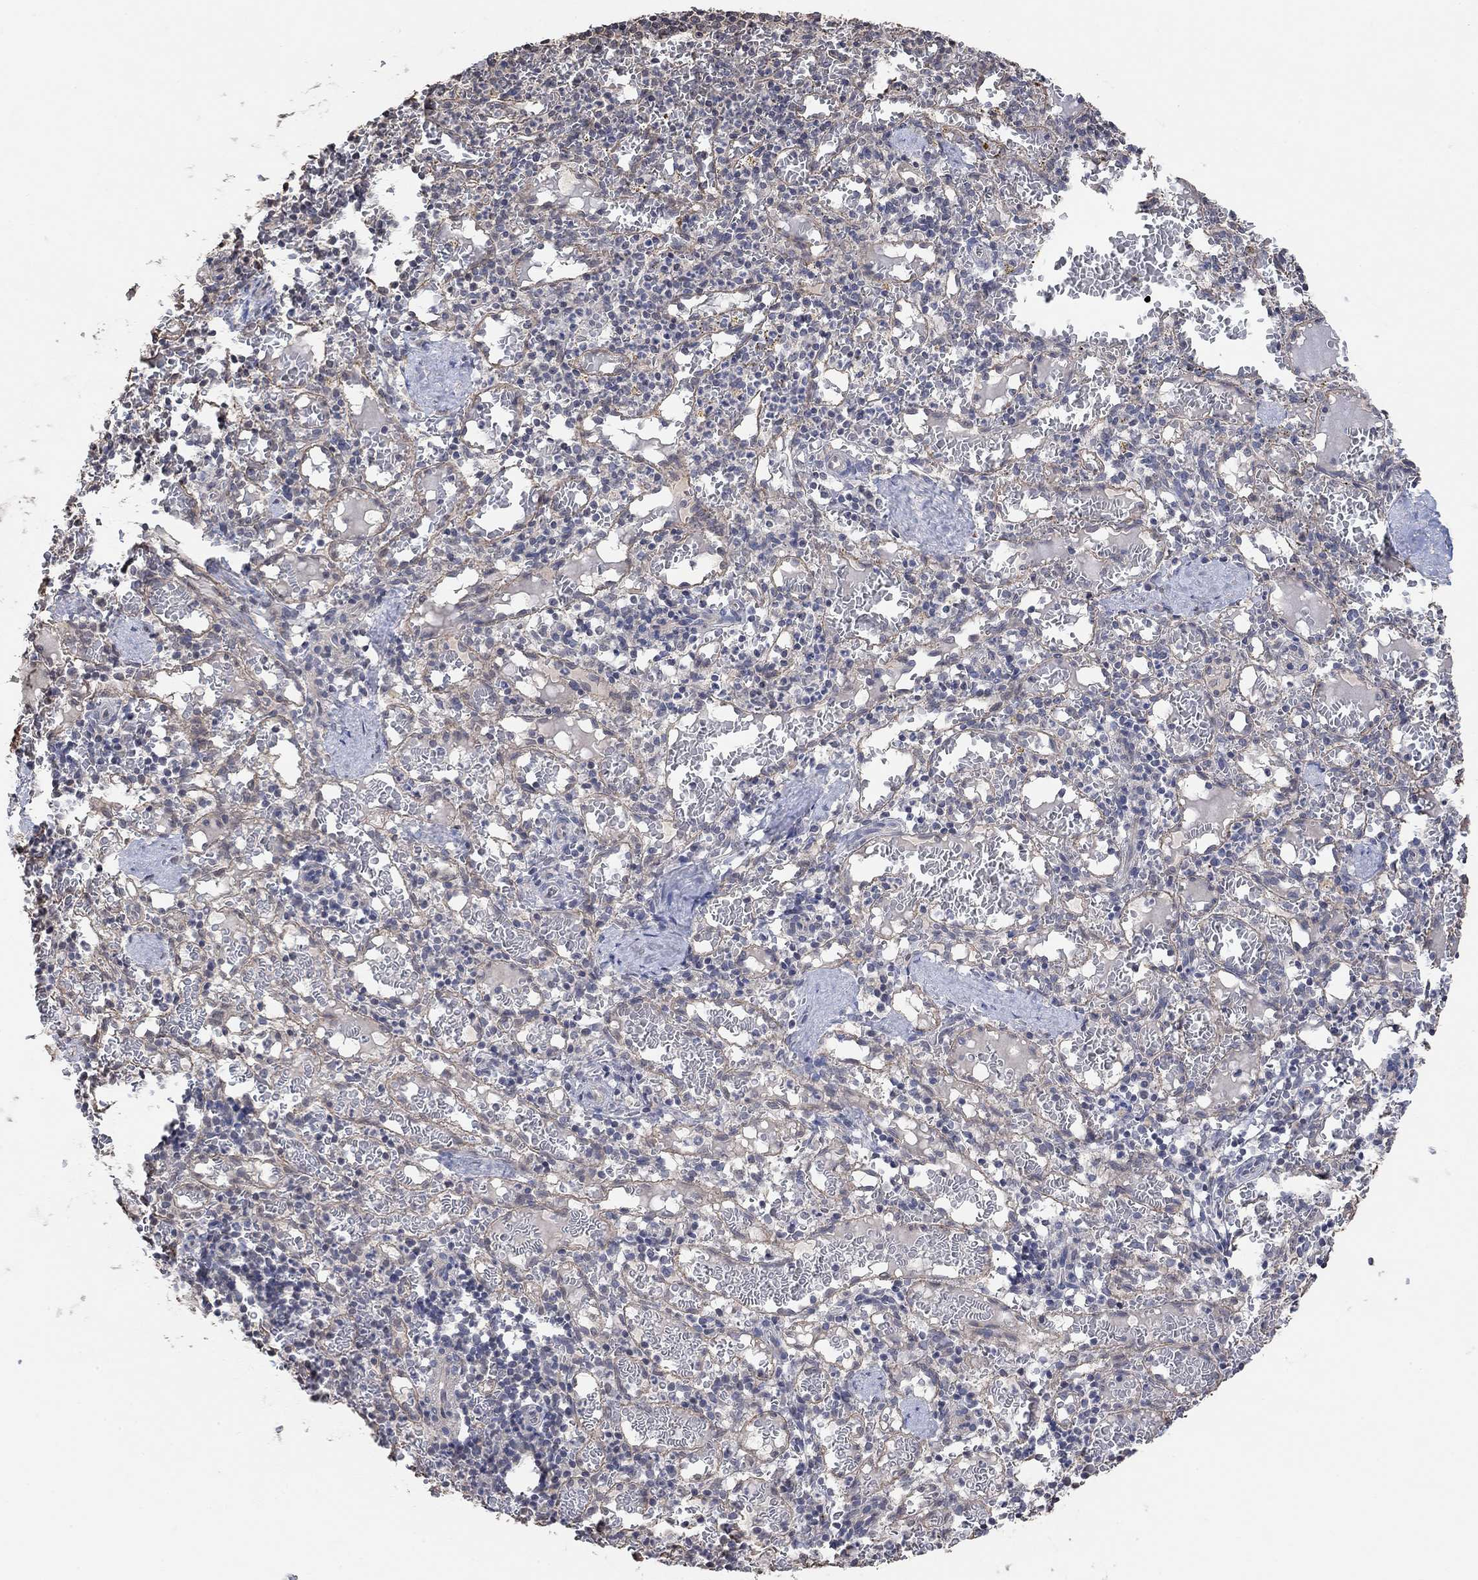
{"staining": {"intensity": "negative", "quantity": "none", "location": "none"}, "tissue": "spleen", "cell_type": "Cells in red pulp", "image_type": "normal", "snomed": [{"axis": "morphology", "description": "Normal tissue, NOS"}, {"axis": "topography", "description": "Spleen"}], "caption": "IHC of unremarkable human spleen shows no expression in cells in red pulp.", "gene": "UNC5B", "patient": {"sex": "male", "age": 11}}